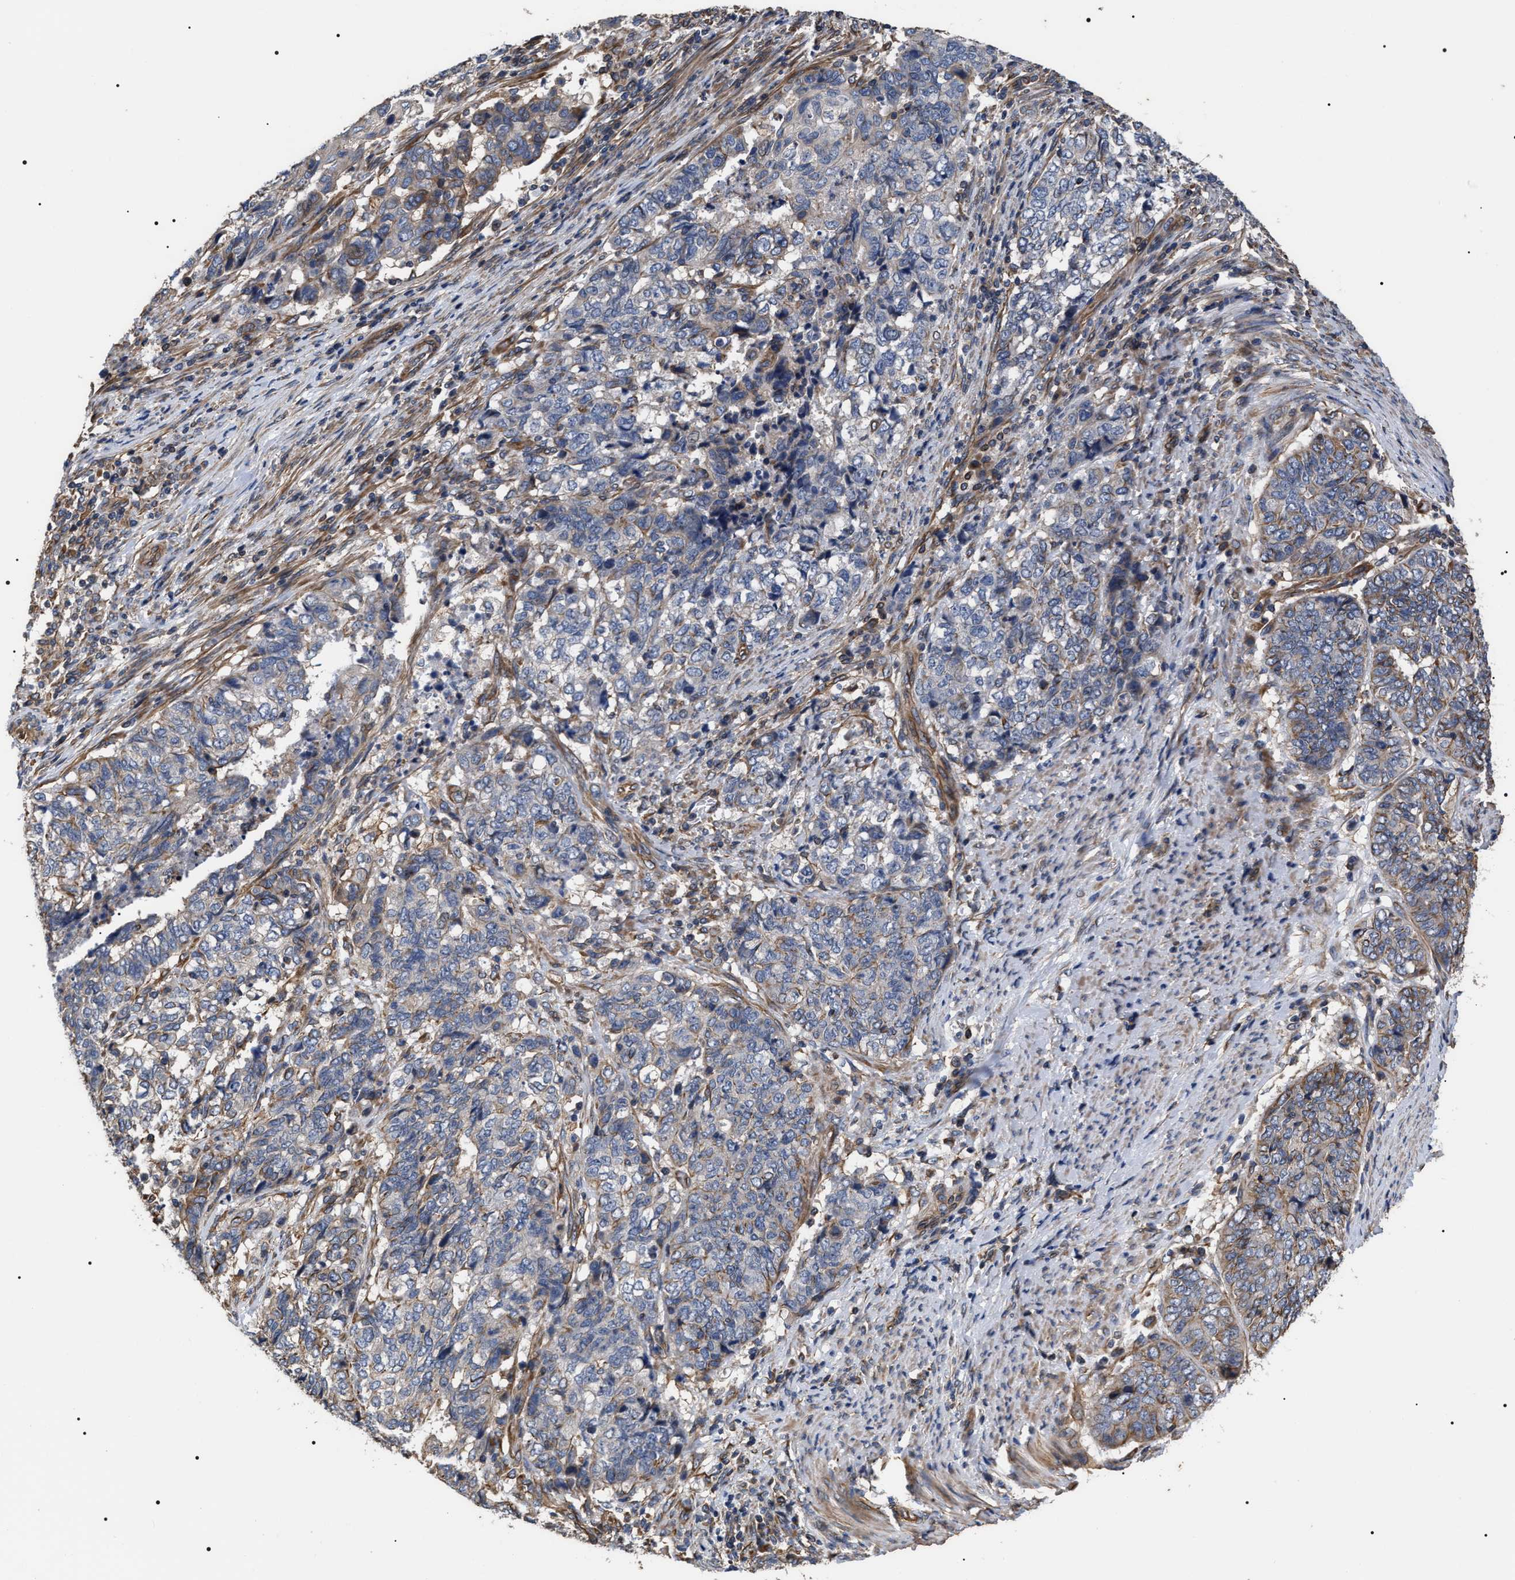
{"staining": {"intensity": "moderate", "quantity": "<25%", "location": "cytoplasmic/membranous"}, "tissue": "endometrial cancer", "cell_type": "Tumor cells", "image_type": "cancer", "snomed": [{"axis": "morphology", "description": "Adenocarcinoma, NOS"}, {"axis": "topography", "description": "Endometrium"}], "caption": "Adenocarcinoma (endometrial) stained with IHC exhibits moderate cytoplasmic/membranous positivity in about <25% of tumor cells.", "gene": "TSPAN33", "patient": {"sex": "female", "age": 80}}